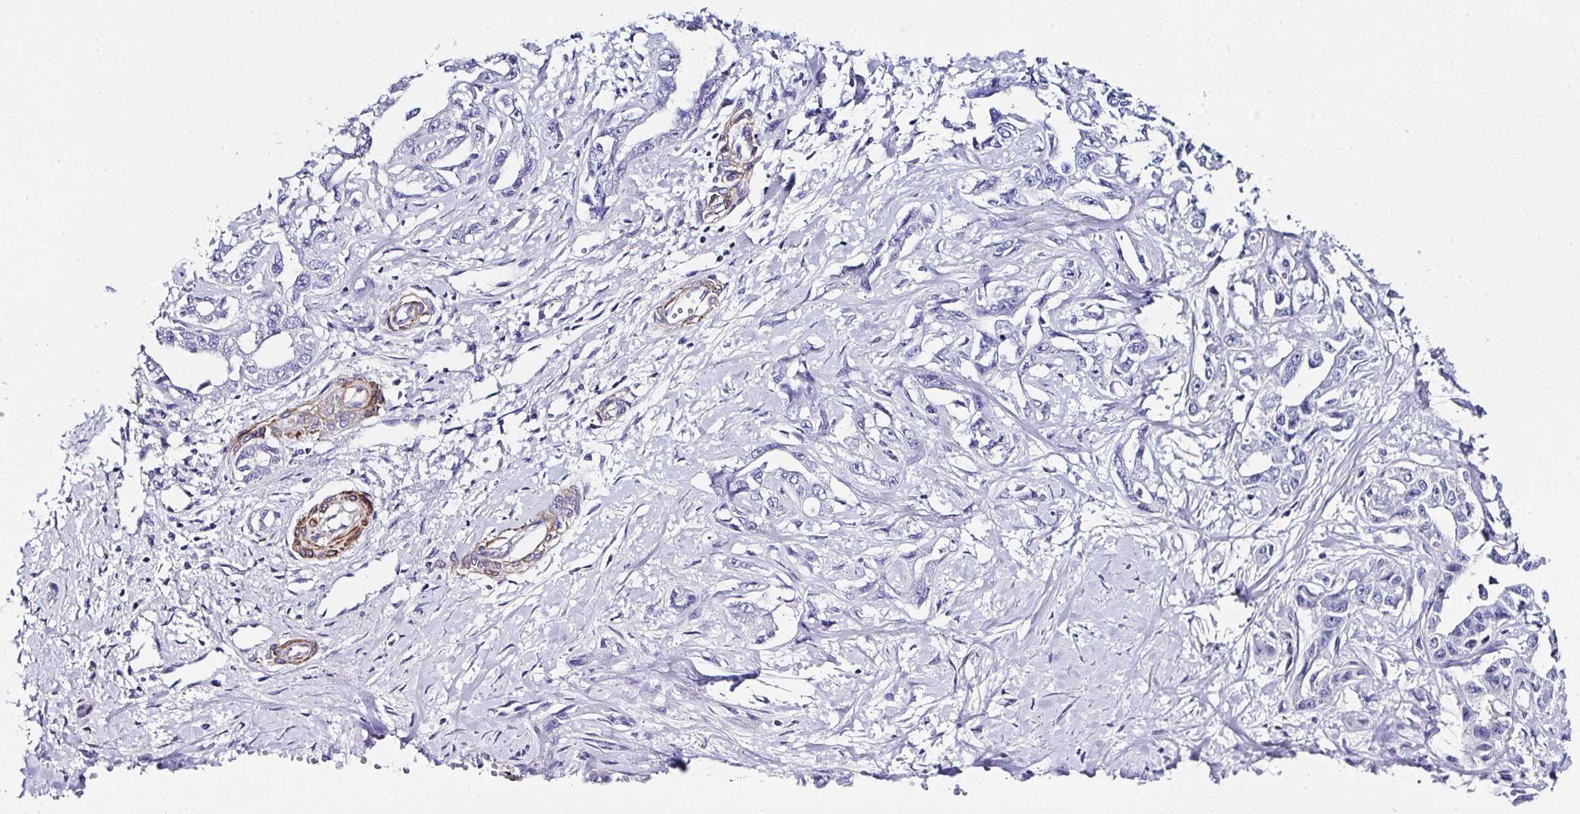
{"staining": {"intensity": "negative", "quantity": "none", "location": "none"}, "tissue": "liver cancer", "cell_type": "Tumor cells", "image_type": "cancer", "snomed": [{"axis": "morphology", "description": "Cholangiocarcinoma"}, {"axis": "topography", "description": "Liver"}], "caption": "DAB immunohistochemical staining of human liver cholangiocarcinoma reveals no significant expression in tumor cells. (Stains: DAB (3,3'-diaminobenzidine) immunohistochemistry (IHC) with hematoxylin counter stain, Microscopy: brightfield microscopy at high magnification).", "gene": "PPFIA4", "patient": {"sex": "male", "age": 59}}